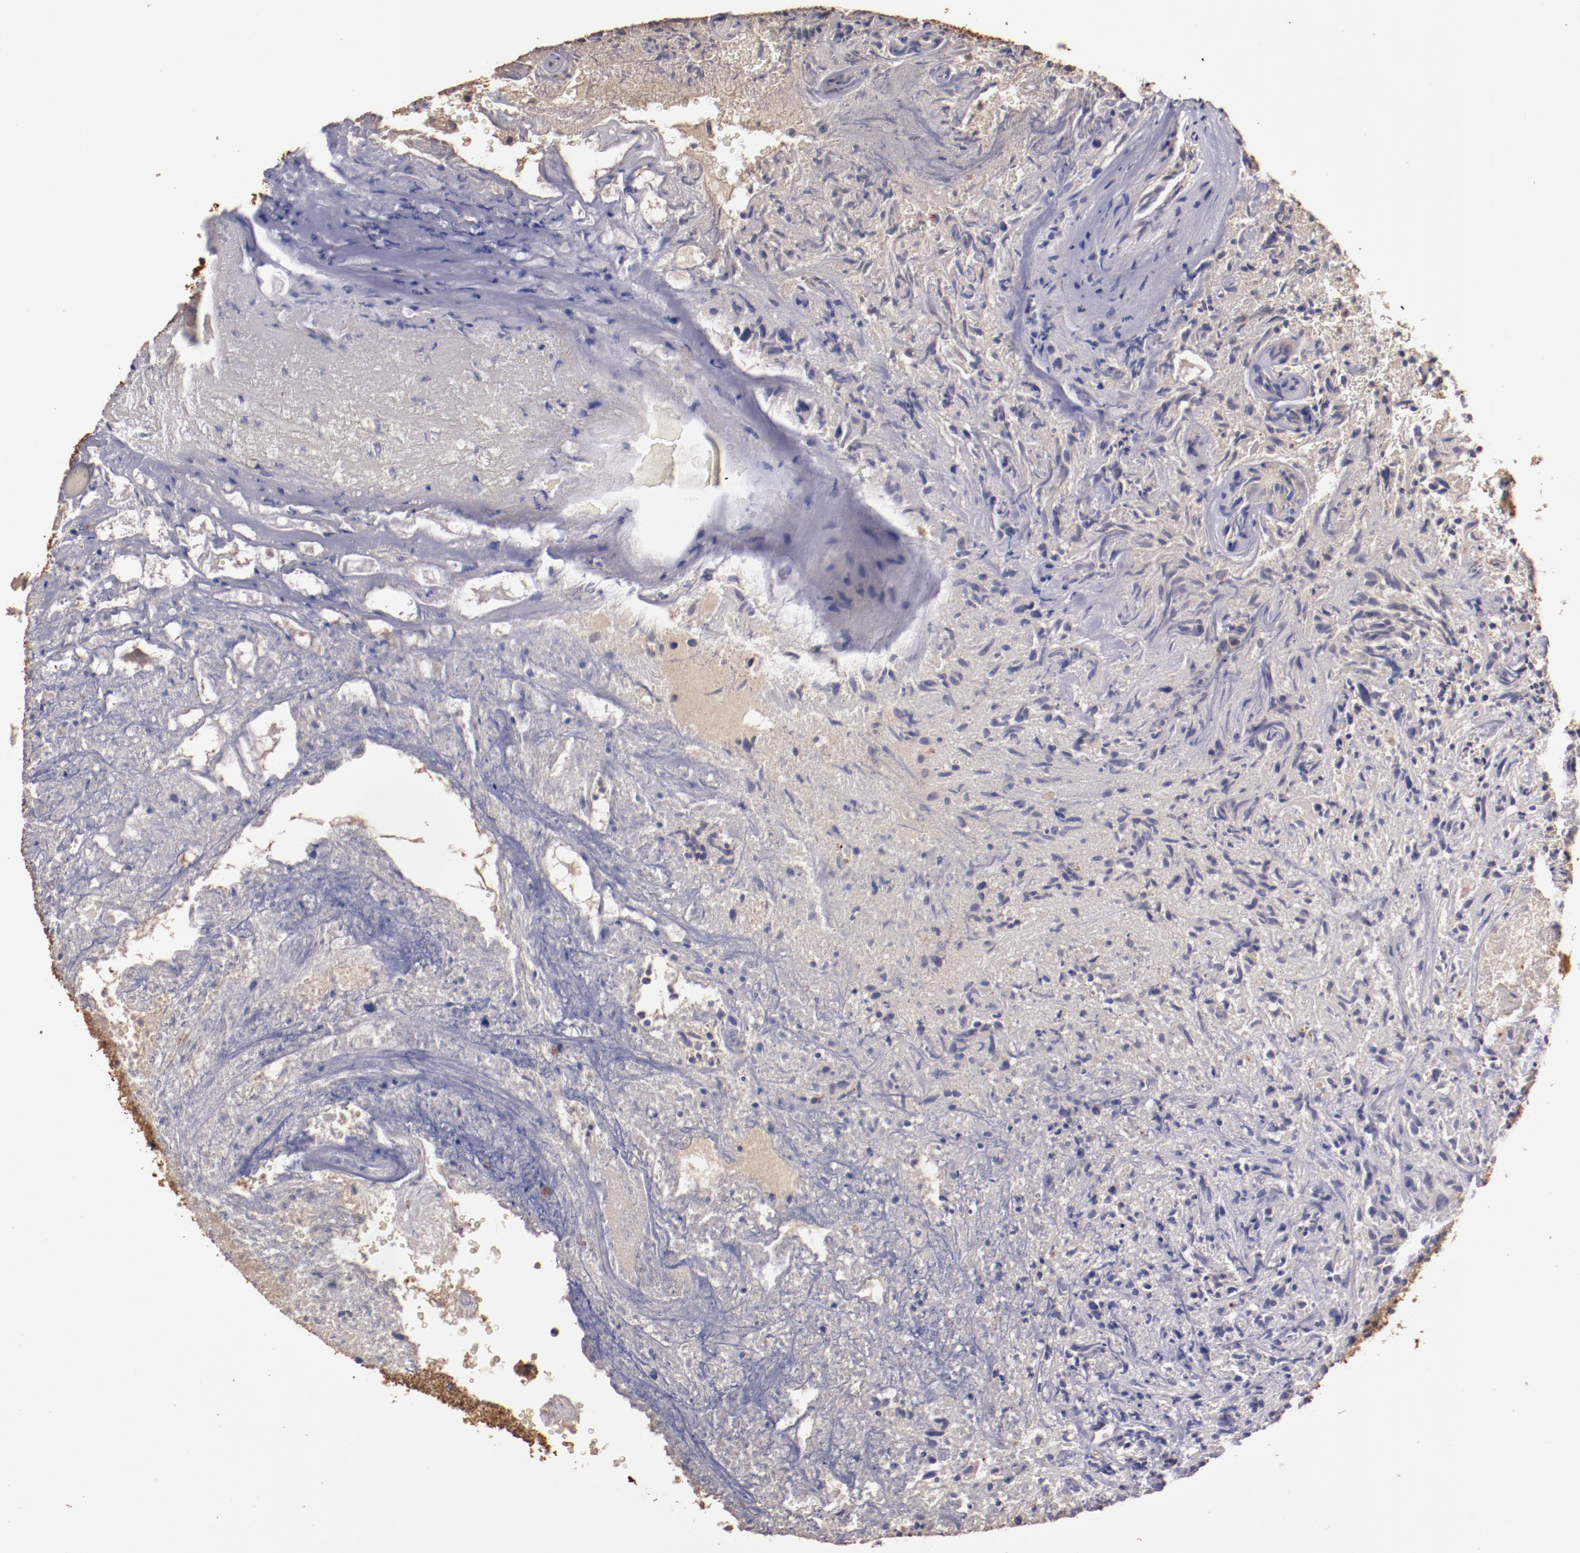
{"staining": {"intensity": "negative", "quantity": "none", "location": "none"}, "tissue": "glioma", "cell_type": "Tumor cells", "image_type": "cancer", "snomed": [{"axis": "morphology", "description": "Normal tissue, NOS"}, {"axis": "morphology", "description": "Glioma, malignant, High grade"}, {"axis": "topography", "description": "Cerebral cortex"}], "caption": "Immunohistochemistry photomicrograph of human glioma stained for a protein (brown), which demonstrates no expression in tumor cells.", "gene": "SRRD", "patient": {"sex": "male", "age": 75}}